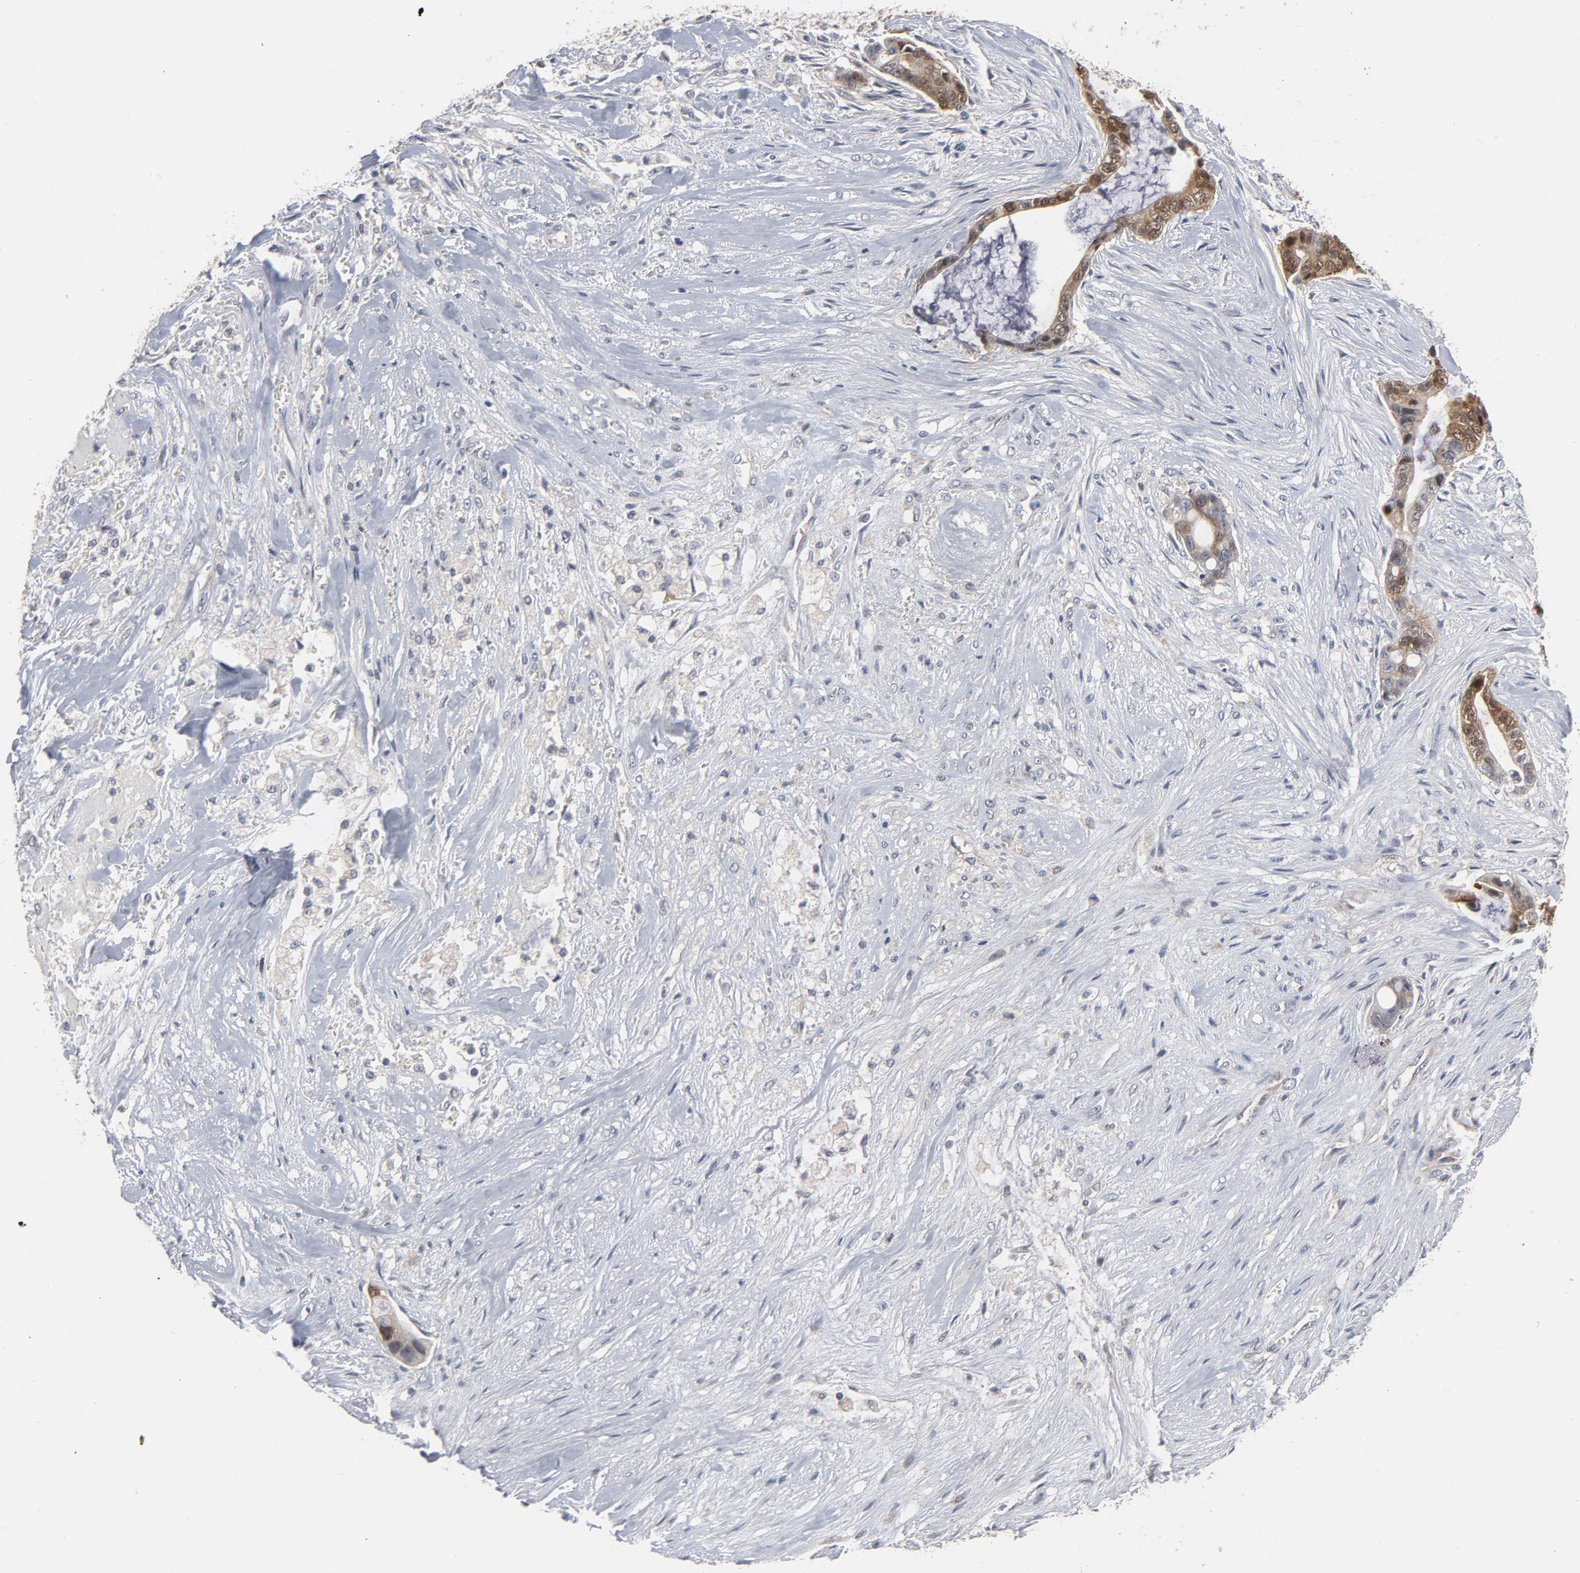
{"staining": {"intensity": "strong", "quantity": ">75%", "location": "cytoplasmic/membranous,nuclear"}, "tissue": "liver cancer", "cell_type": "Tumor cells", "image_type": "cancer", "snomed": [{"axis": "morphology", "description": "Cholangiocarcinoma"}, {"axis": "topography", "description": "Liver"}], "caption": "Liver cancer (cholangiocarcinoma) stained for a protein (brown) reveals strong cytoplasmic/membranous and nuclear positive expression in about >75% of tumor cells.", "gene": "PPP1R1B", "patient": {"sex": "female", "age": 55}}